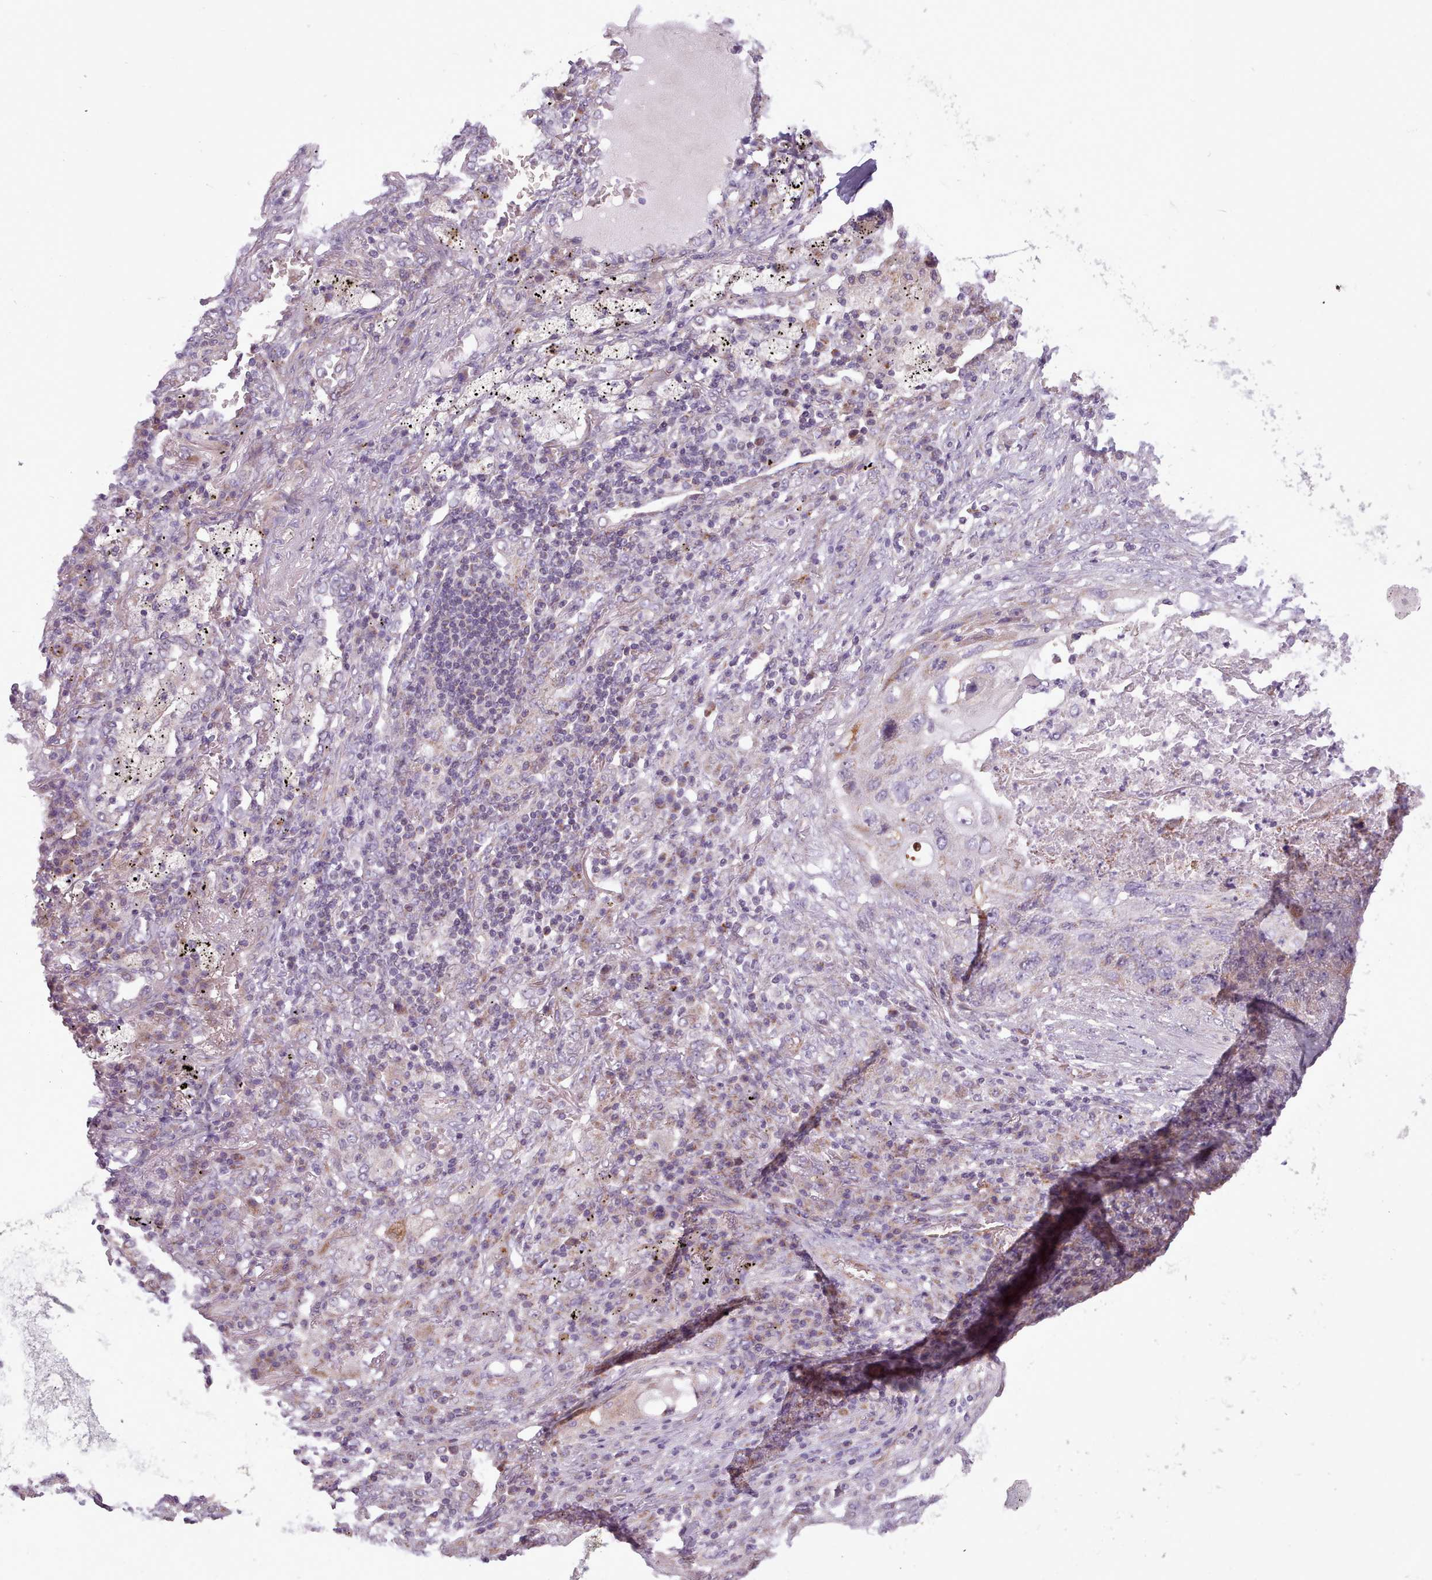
{"staining": {"intensity": "negative", "quantity": "none", "location": "none"}, "tissue": "lung cancer", "cell_type": "Tumor cells", "image_type": "cancer", "snomed": [{"axis": "morphology", "description": "Squamous cell carcinoma, NOS"}, {"axis": "topography", "description": "Lung"}], "caption": "This is a histopathology image of immunohistochemistry (IHC) staining of lung cancer, which shows no expression in tumor cells.", "gene": "AVL9", "patient": {"sex": "female", "age": 63}}